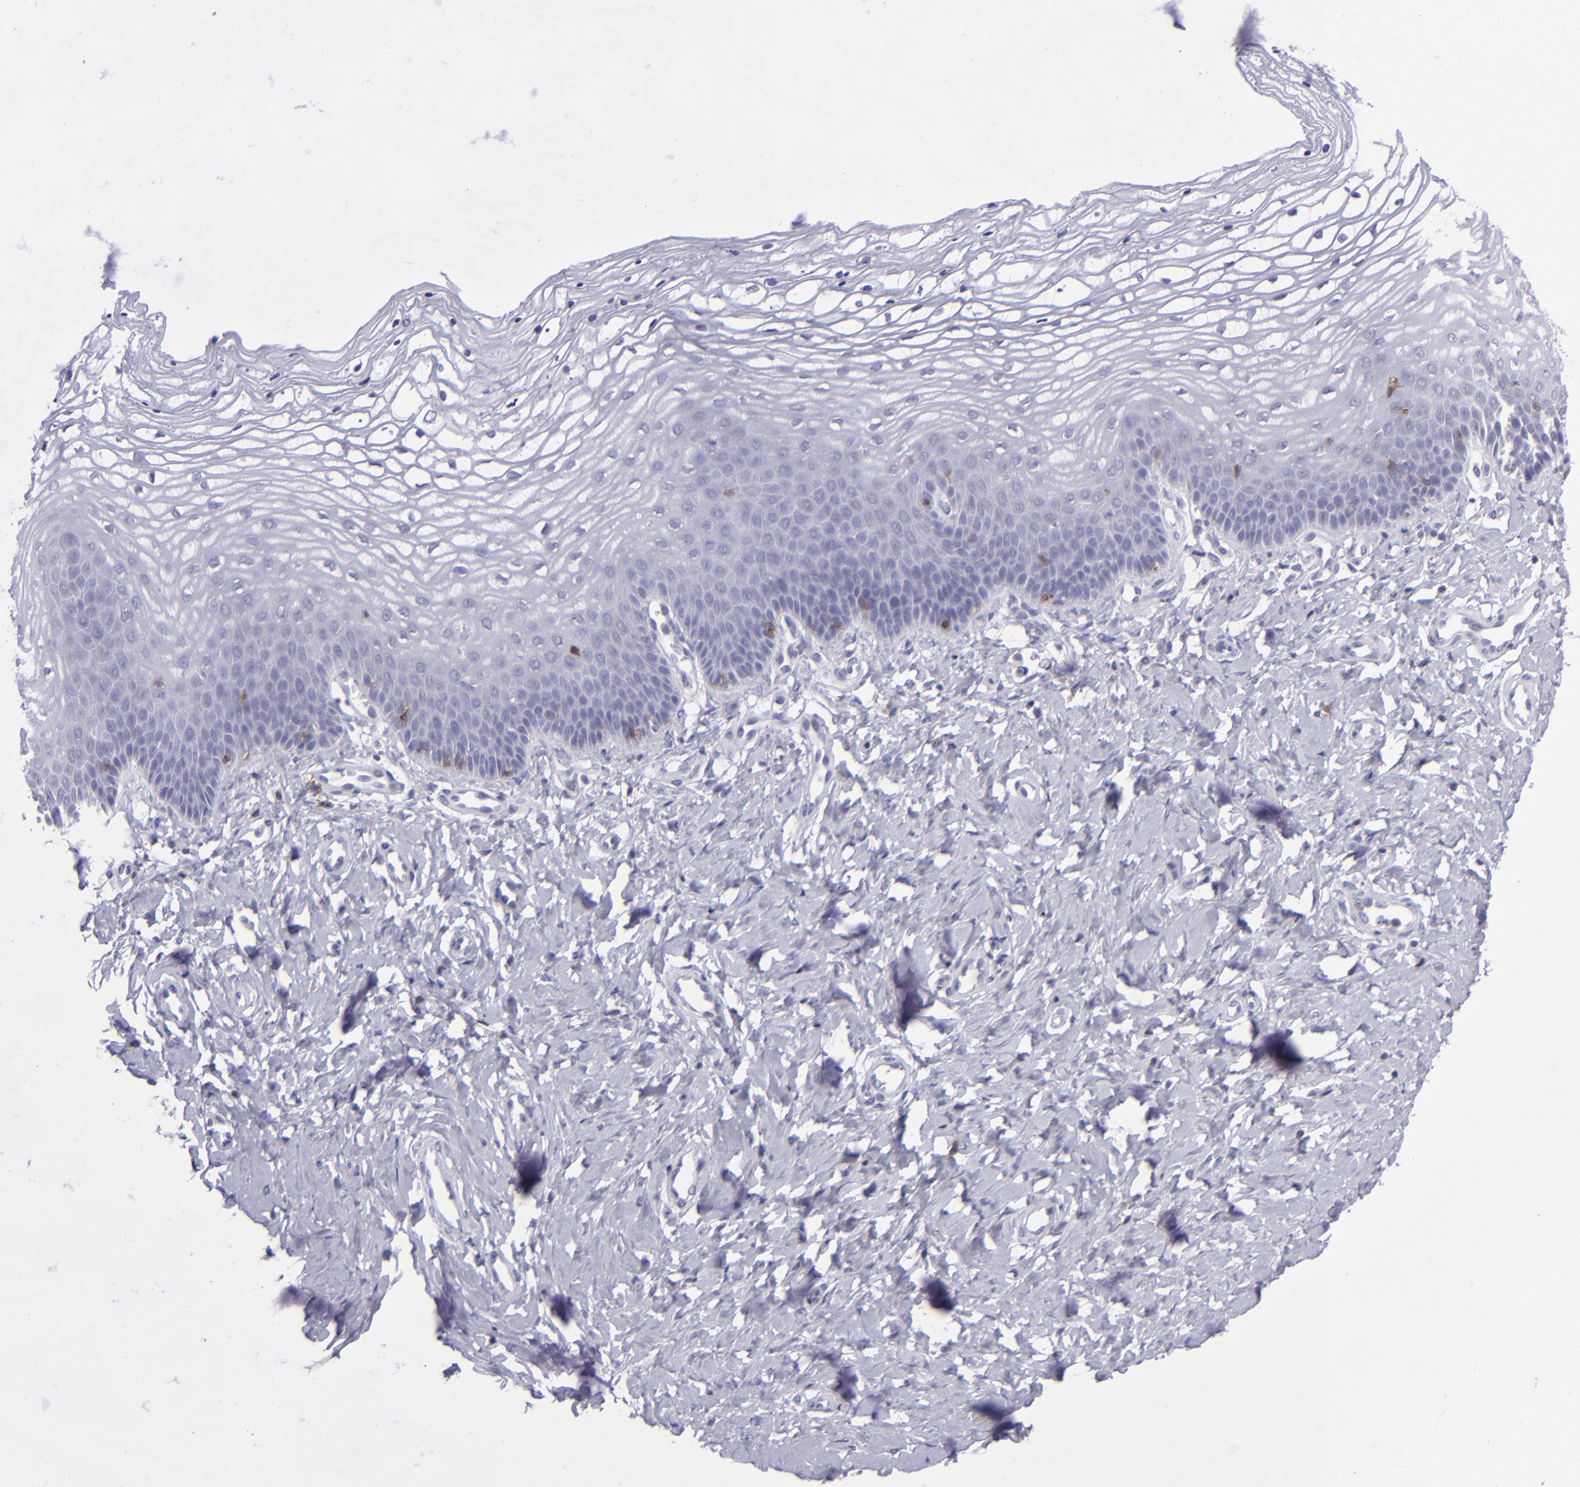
{"staining": {"intensity": "weak", "quantity": "<25%", "location": "cytoplasmic/membranous"}, "tissue": "vagina", "cell_type": "Squamous epithelial cells", "image_type": "normal", "snomed": [{"axis": "morphology", "description": "Normal tissue, NOS"}, {"axis": "topography", "description": "Vagina"}], "caption": "Protein analysis of normal vagina demonstrates no significant expression in squamous epithelial cells. The staining was performed using DAB to visualize the protein expression in brown, while the nuclei were stained in blue with hematoxylin (Magnification: 20x).", "gene": "CD48", "patient": {"sex": "female", "age": 68}}